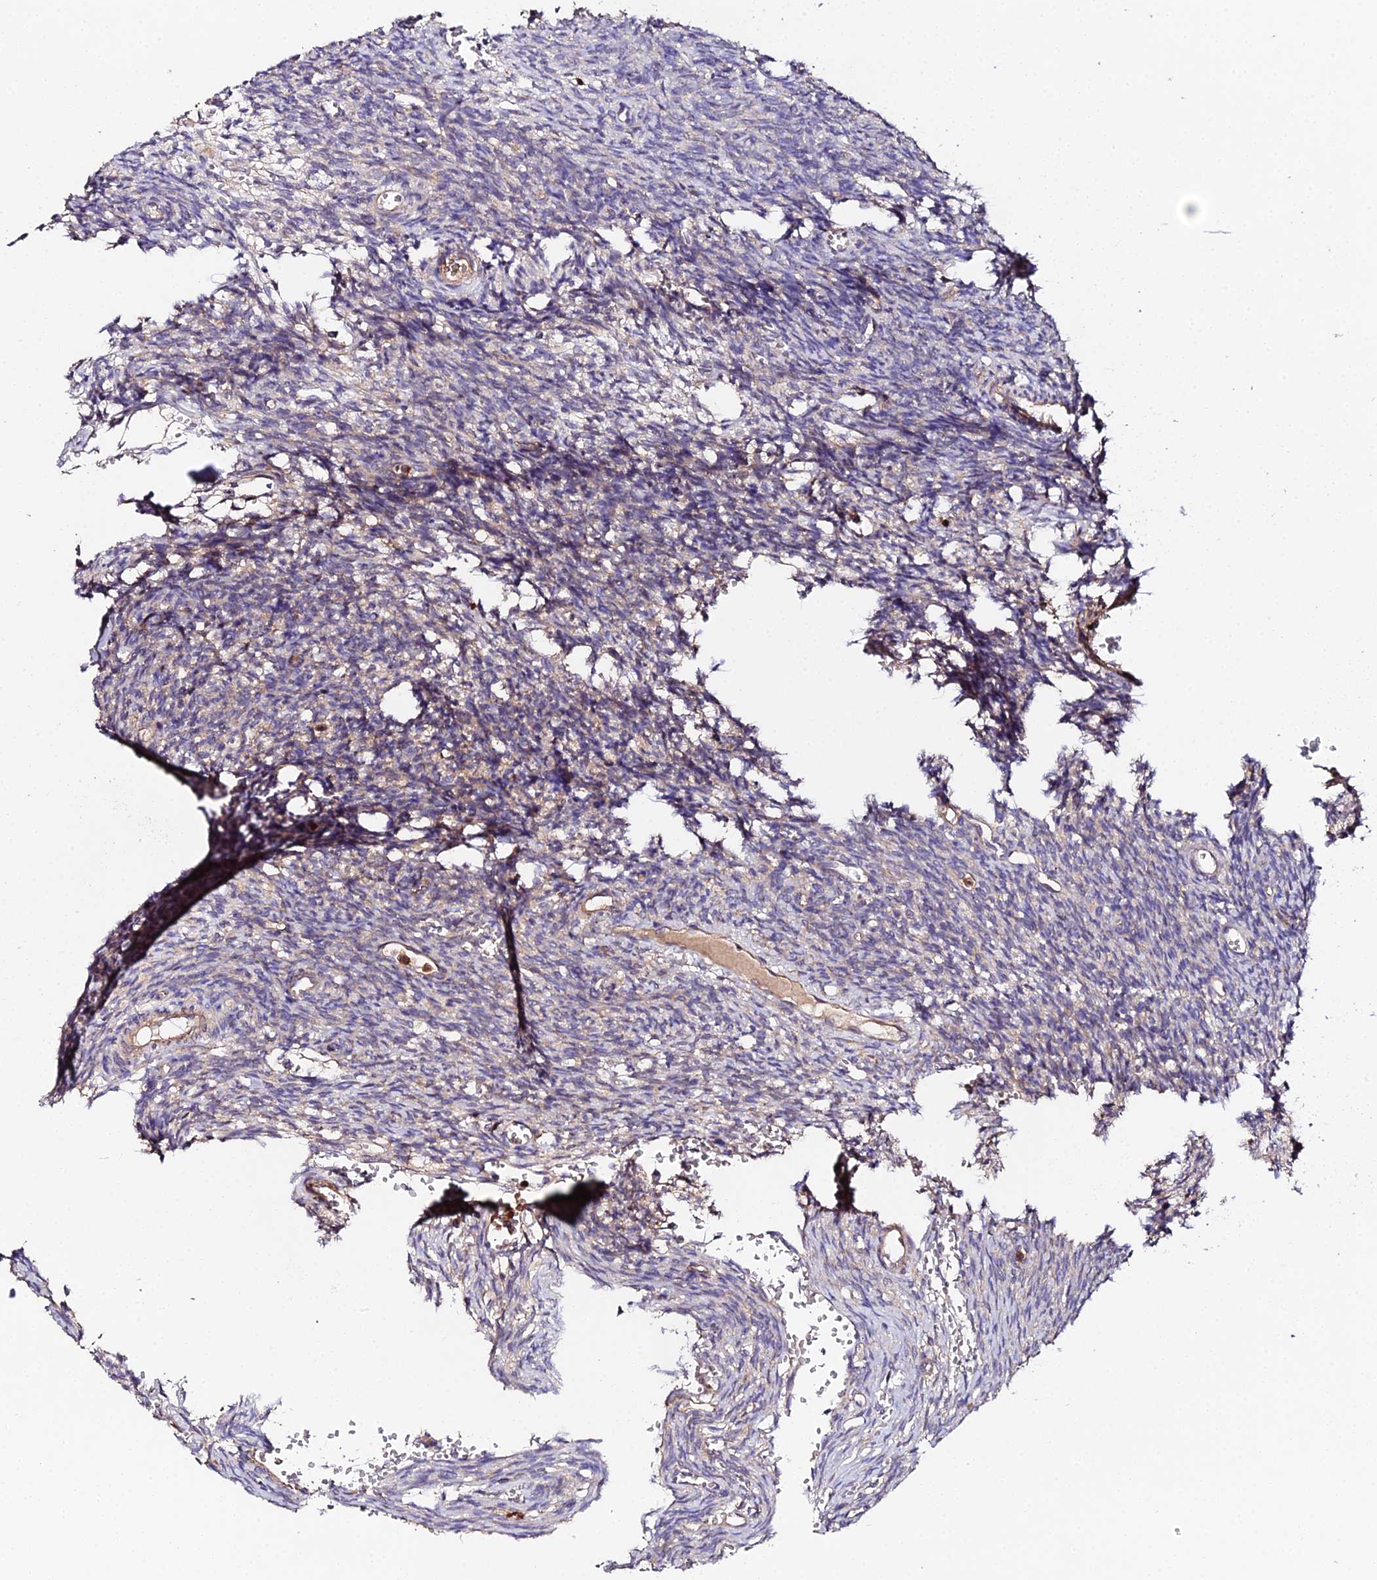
{"staining": {"intensity": "weak", "quantity": "<25%", "location": "cytoplasmic/membranous"}, "tissue": "ovary", "cell_type": "Ovarian stroma cells", "image_type": "normal", "snomed": [{"axis": "morphology", "description": "Normal tissue, NOS"}, {"axis": "topography", "description": "Ovary"}], "caption": "The micrograph displays no significant expression in ovarian stroma cells of ovary. (IHC, brightfield microscopy, high magnification).", "gene": "TRIM26", "patient": {"sex": "female", "age": 39}}